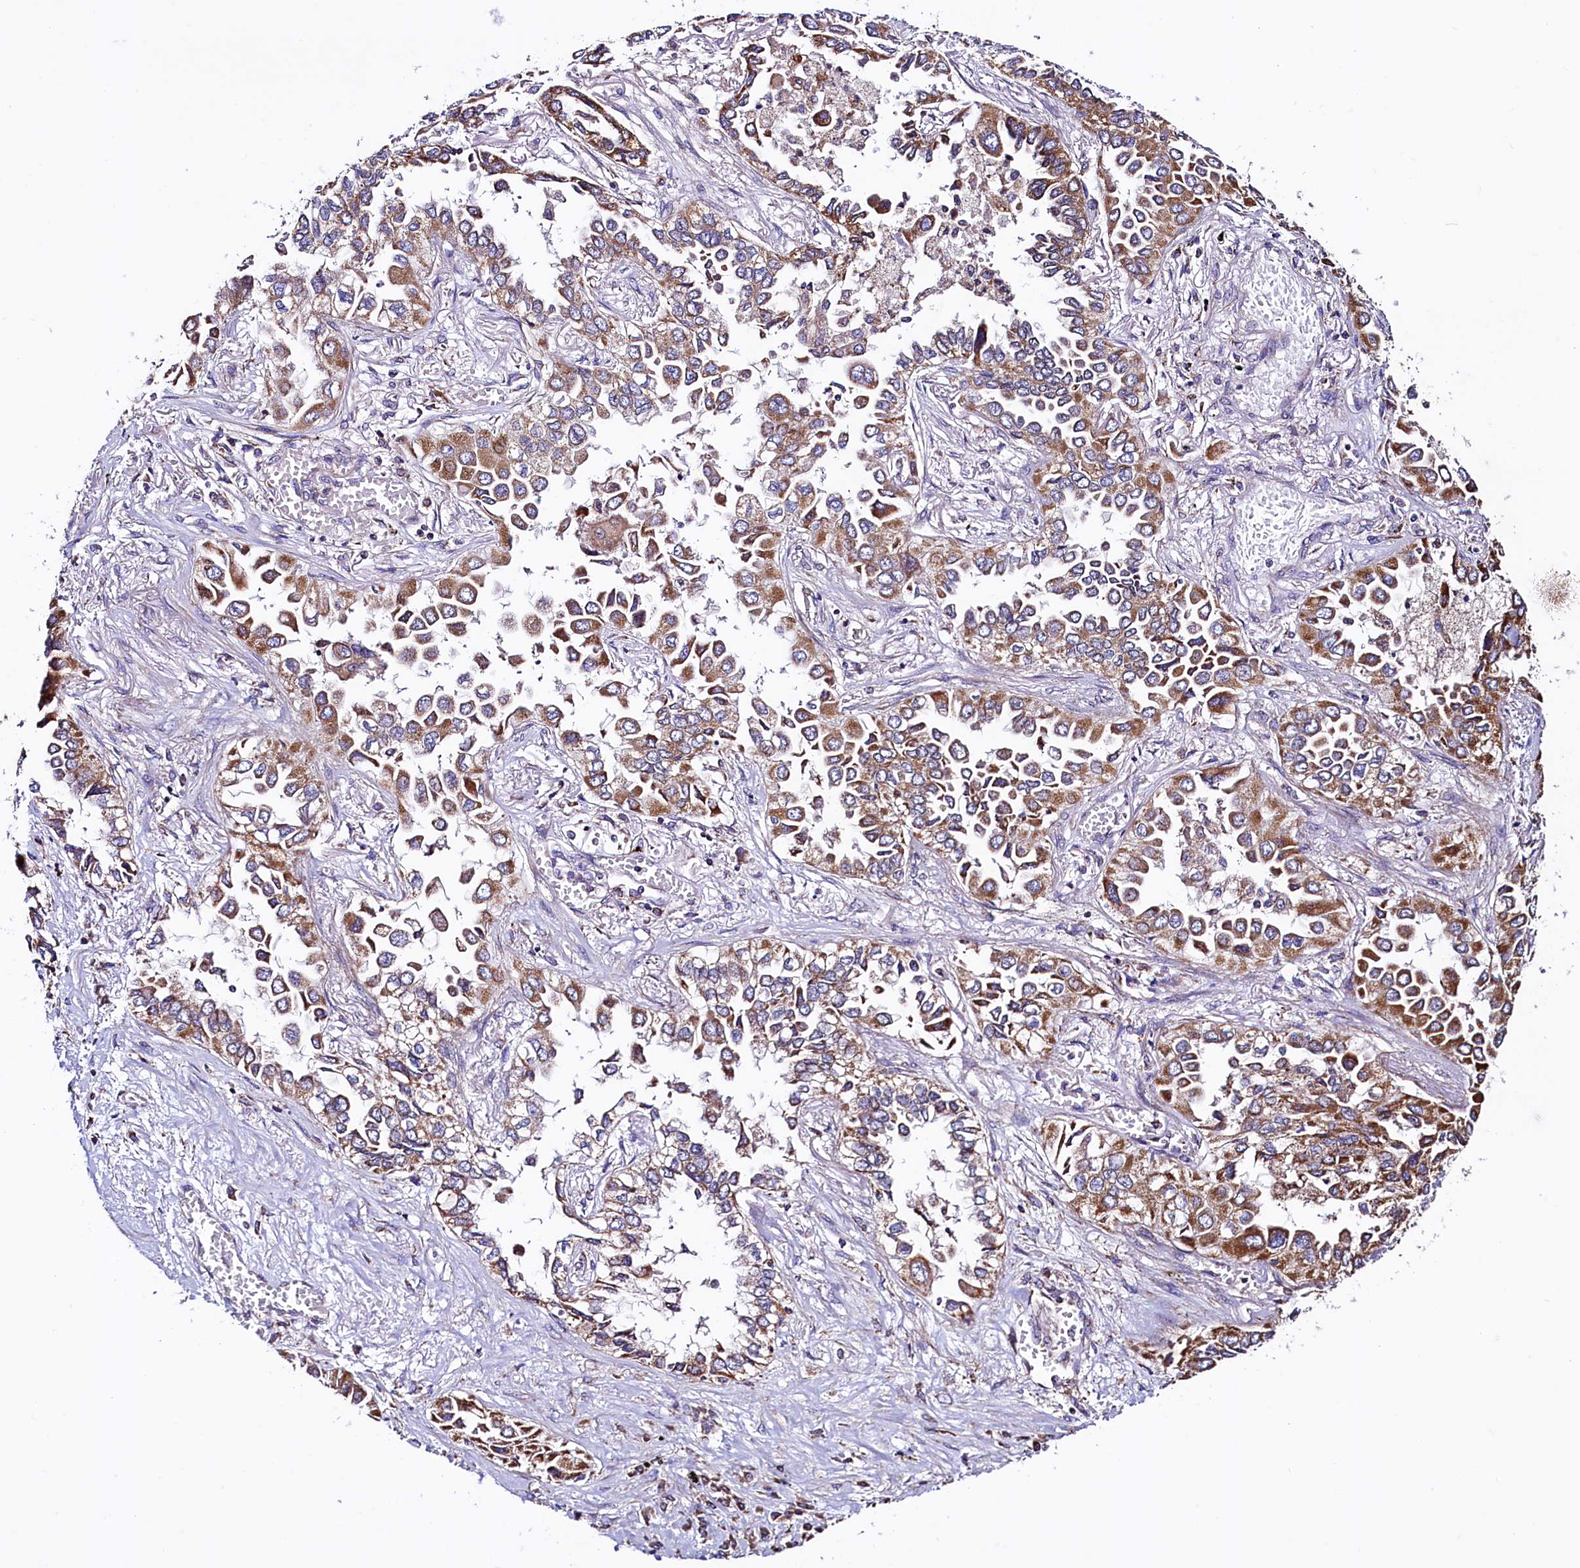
{"staining": {"intensity": "moderate", "quantity": "25%-75%", "location": "cytoplasmic/membranous"}, "tissue": "lung cancer", "cell_type": "Tumor cells", "image_type": "cancer", "snomed": [{"axis": "morphology", "description": "Adenocarcinoma, NOS"}, {"axis": "topography", "description": "Lung"}], "caption": "Human lung cancer (adenocarcinoma) stained for a protein (brown) exhibits moderate cytoplasmic/membranous positive staining in about 25%-75% of tumor cells.", "gene": "STARD5", "patient": {"sex": "female", "age": 76}}